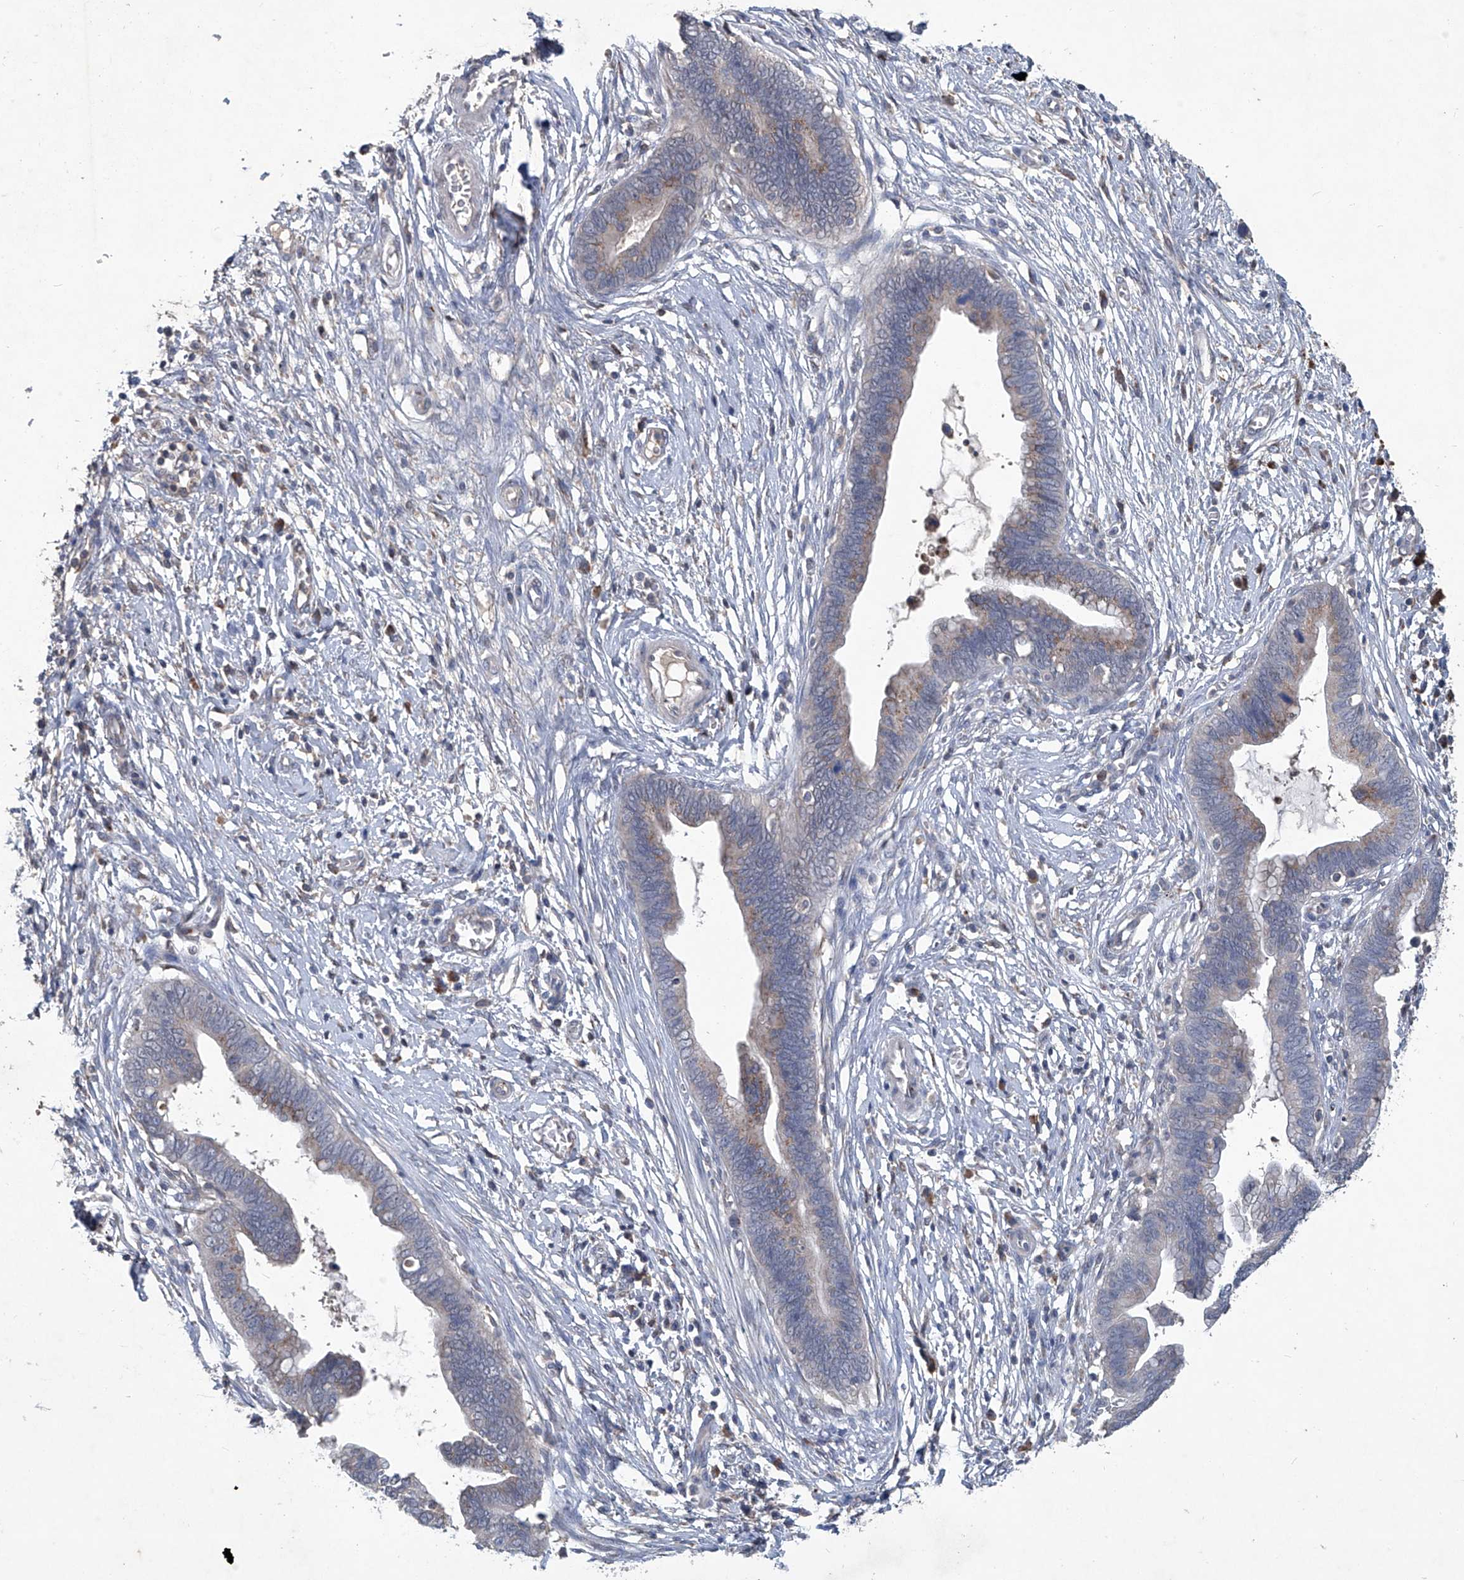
{"staining": {"intensity": "weak", "quantity": "<25%", "location": "cytoplasmic/membranous"}, "tissue": "cervical cancer", "cell_type": "Tumor cells", "image_type": "cancer", "snomed": [{"axis": "morphology", "description": "Adenocarcinoma, NOS"}, {"axis": "topography", "description": "Cervix"}], "caption": "This is an immunohistochemistry photomicrograph of human cervical cancer (adenocarcinoma). There is no positivity in tumor cells.", "gene": "PCSK5", "patient": {"sex": "female", "age": 44}}